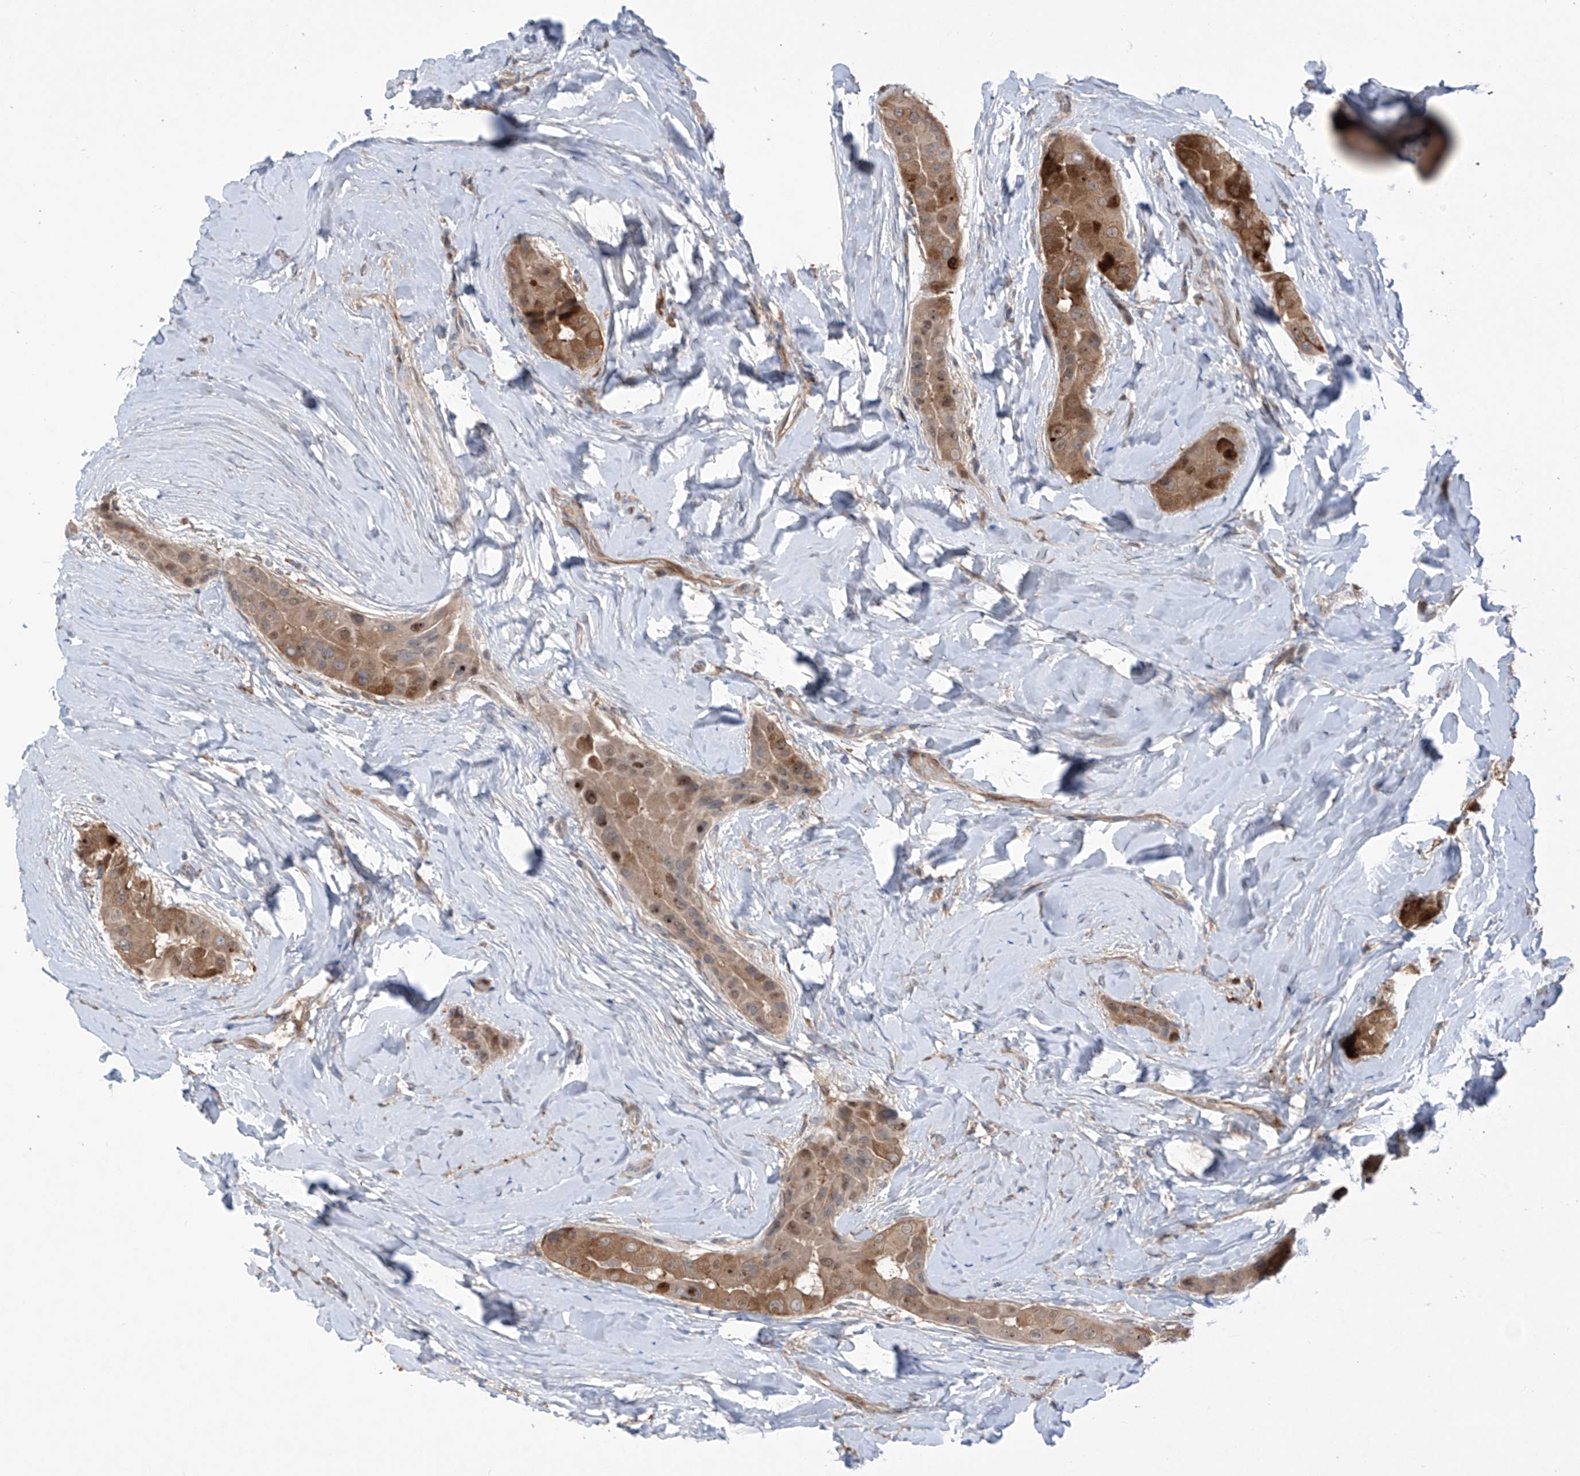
{"staining": {"intensity": "strong", "quantity": "25%-75%", "location": "cytoplasmic/membranous,nuclear"}, "tissue": "thyroid cancer", "cell_type": "Tumor cells", "image_type": "cancer", "snomed": [{"axis": "morphology", "description": "Papillary adenocarcinoma, NOS"}, {"axis": "topography", "description": "Thyroid gland"}], "caption": "Protein expression analysis of thyroid cancer (papillary adenocarcinoma) demonstrates strong cytoplasmic/membranous and nuclear expression in approximately 25%-75% of tumor cells. The staining was performed using DAB, with brown indicating positive protein expression. Nuclei are stained blue with hematoxylin.", "gene": "SAMD3", "patient": {"sex": "male", "age": 33}}